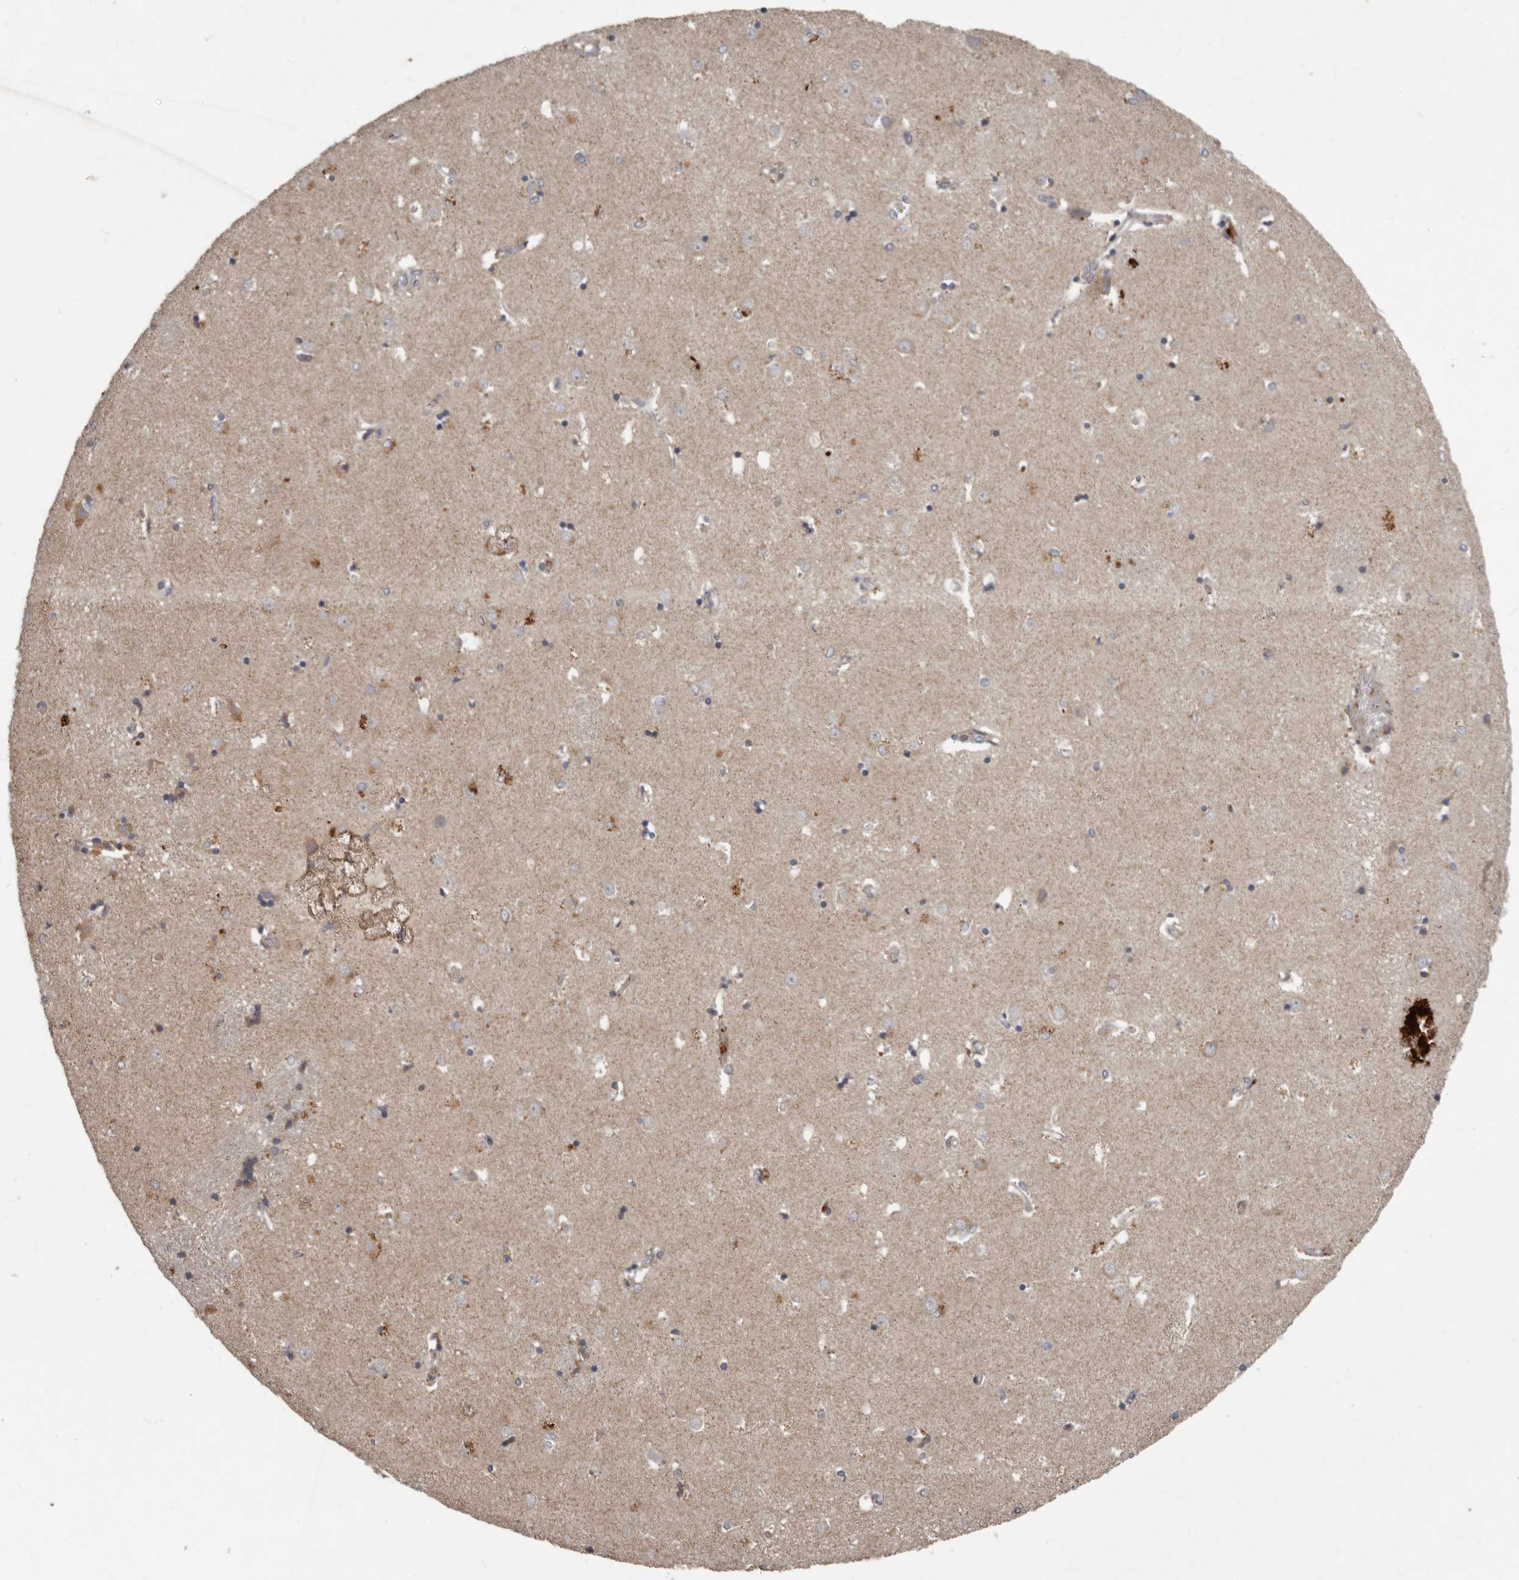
{"staining": {"intensity": "weak", "quantity": "<25%", "location": "cytoplasmic/membranous"}, "tissue": "caudate", "cell_type": "Glial cells", "image_type": "normal", "snomed": [{"axis": "morphology", "description": "Normal tissue, NOS"}, {"axis": "topography", "description": "Lateral ventricle wall"}], "caption": "High power microscopy image of an immunohistochemistry (IHC) micrograph of unremarkable caudate, revealing no significant staining in glial cells.", "gene": "FBXO31", "patient": {"sex": "male", "age": 45}}